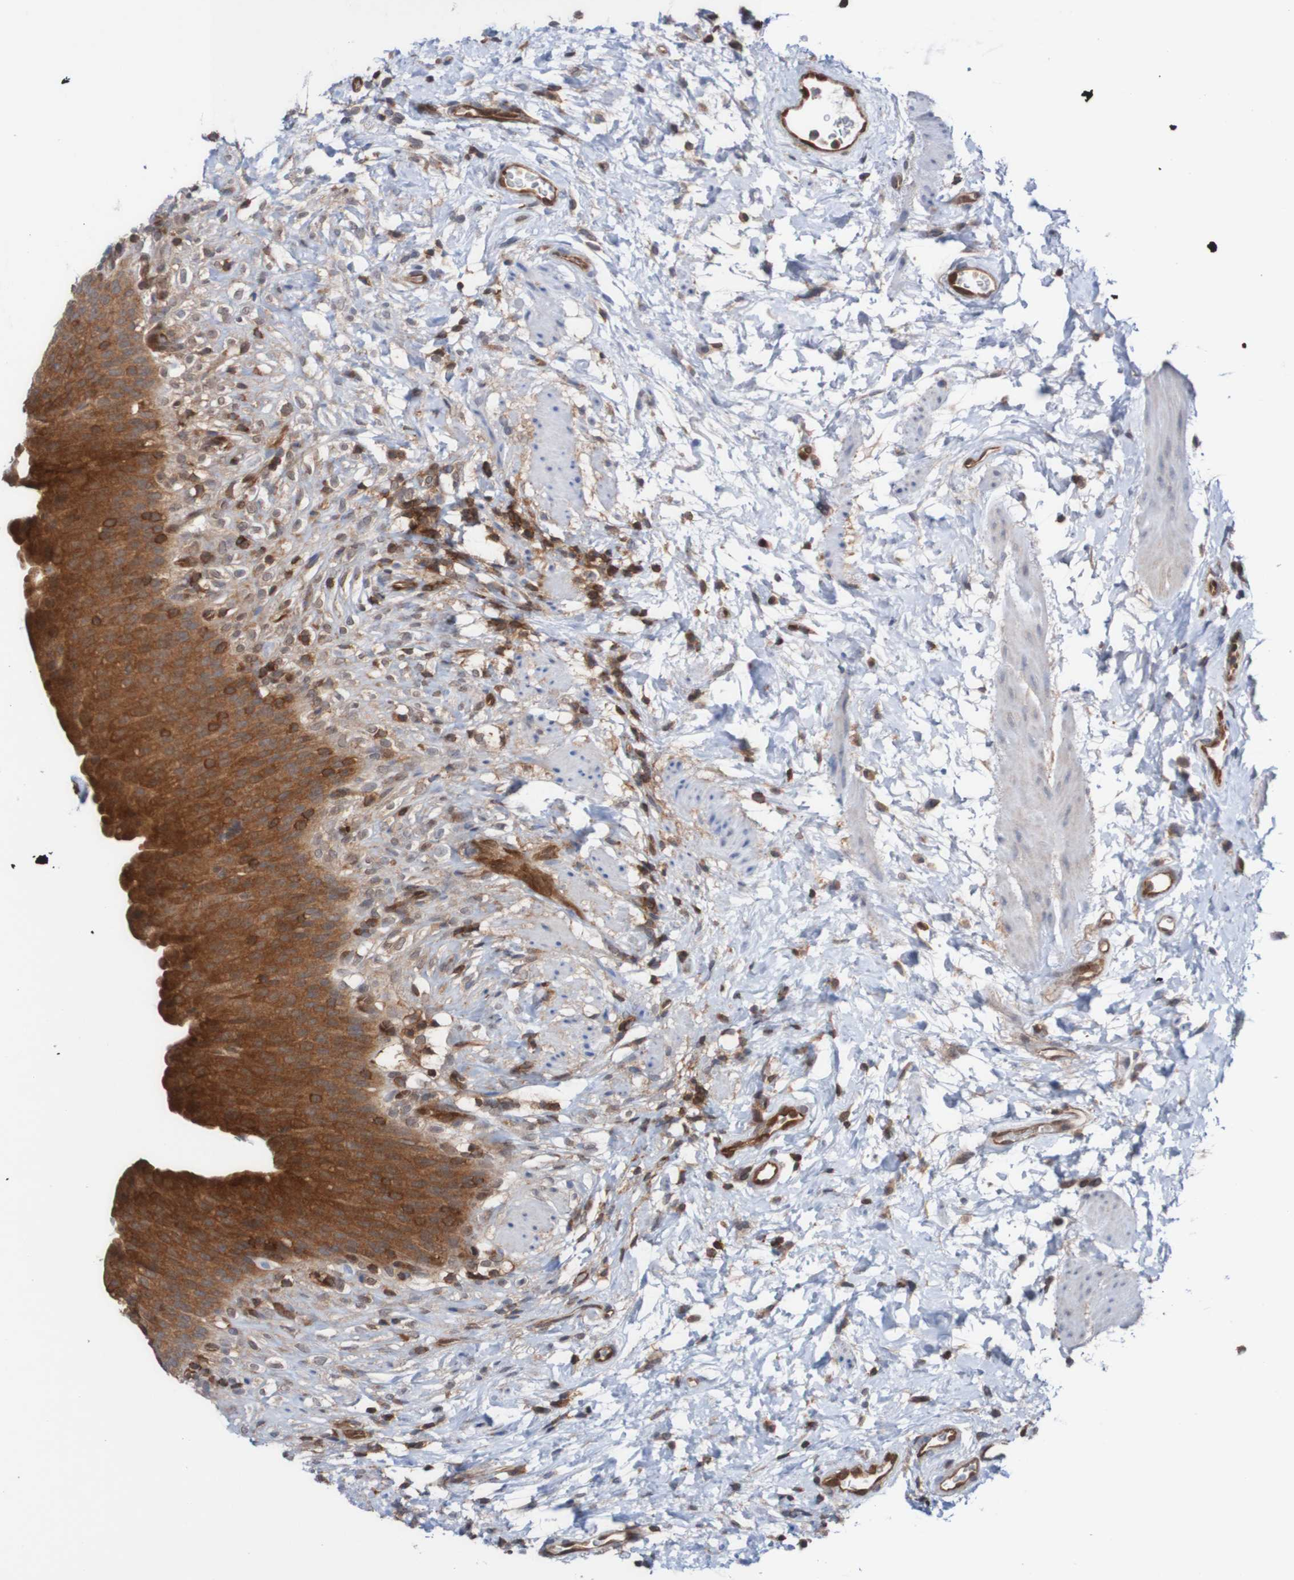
{"staining": {"intensity": "strong", "quantity": ">75%", "location": "cytoplasmic/membranous"}, "tissue": "urinary bladder", "cell_type": "Urothelial cells", "image_type": "normal", "snomed": [{"axis": "morphology", "description": "Normal tissue, NOS"}, {"axis": "topography", "description": "Urinary bladder"}], "caption": "Unremarkable urinary bladder was stained to show a protein in brown. There is high levels of strong cytoplasmic/membranous staining in approximately >75% of urothelial cells.", "gene": "RIGI", "patient": {"sex": "female", "age": 79}}